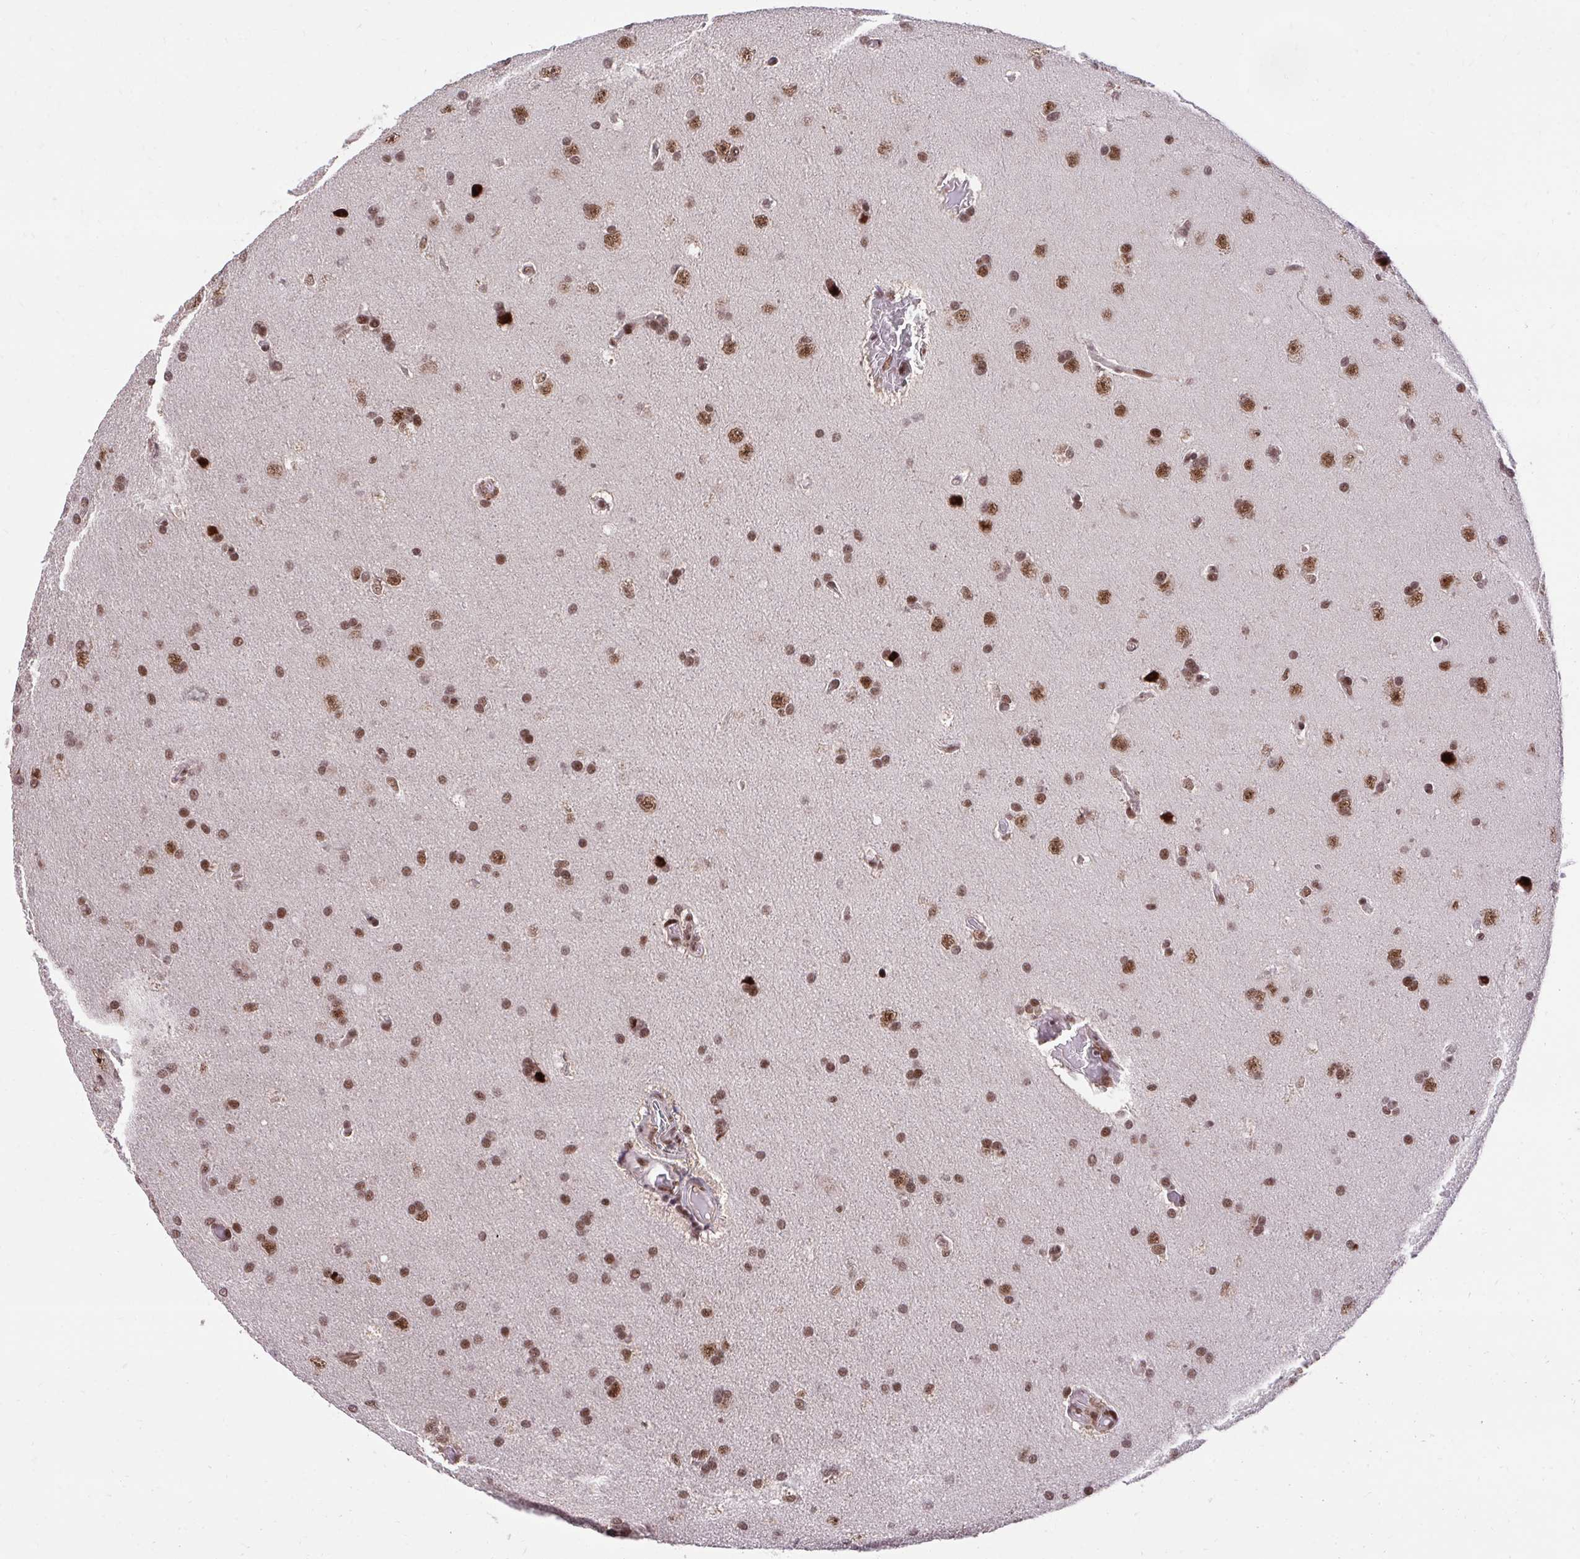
{"staining": {"intensity": "moderate", "quantity": ">75%", "location": "nuclear"}, "tissue": "glioma", "cell_type": "Tumor cells", "image_type": "cancer", "snomed": [{"axis": "morphology", "description": "Glioma, malignant, Low grade"}, {"axis": "topography", "description": "Brain"}], "caption": "Immunohistochemical staining of glioma exhibits medium levels of moderate nuclear positivity in about >75% of tumor cells.", "gene": "HOXA4", "patient": {"sex": "female", "age": 54}}